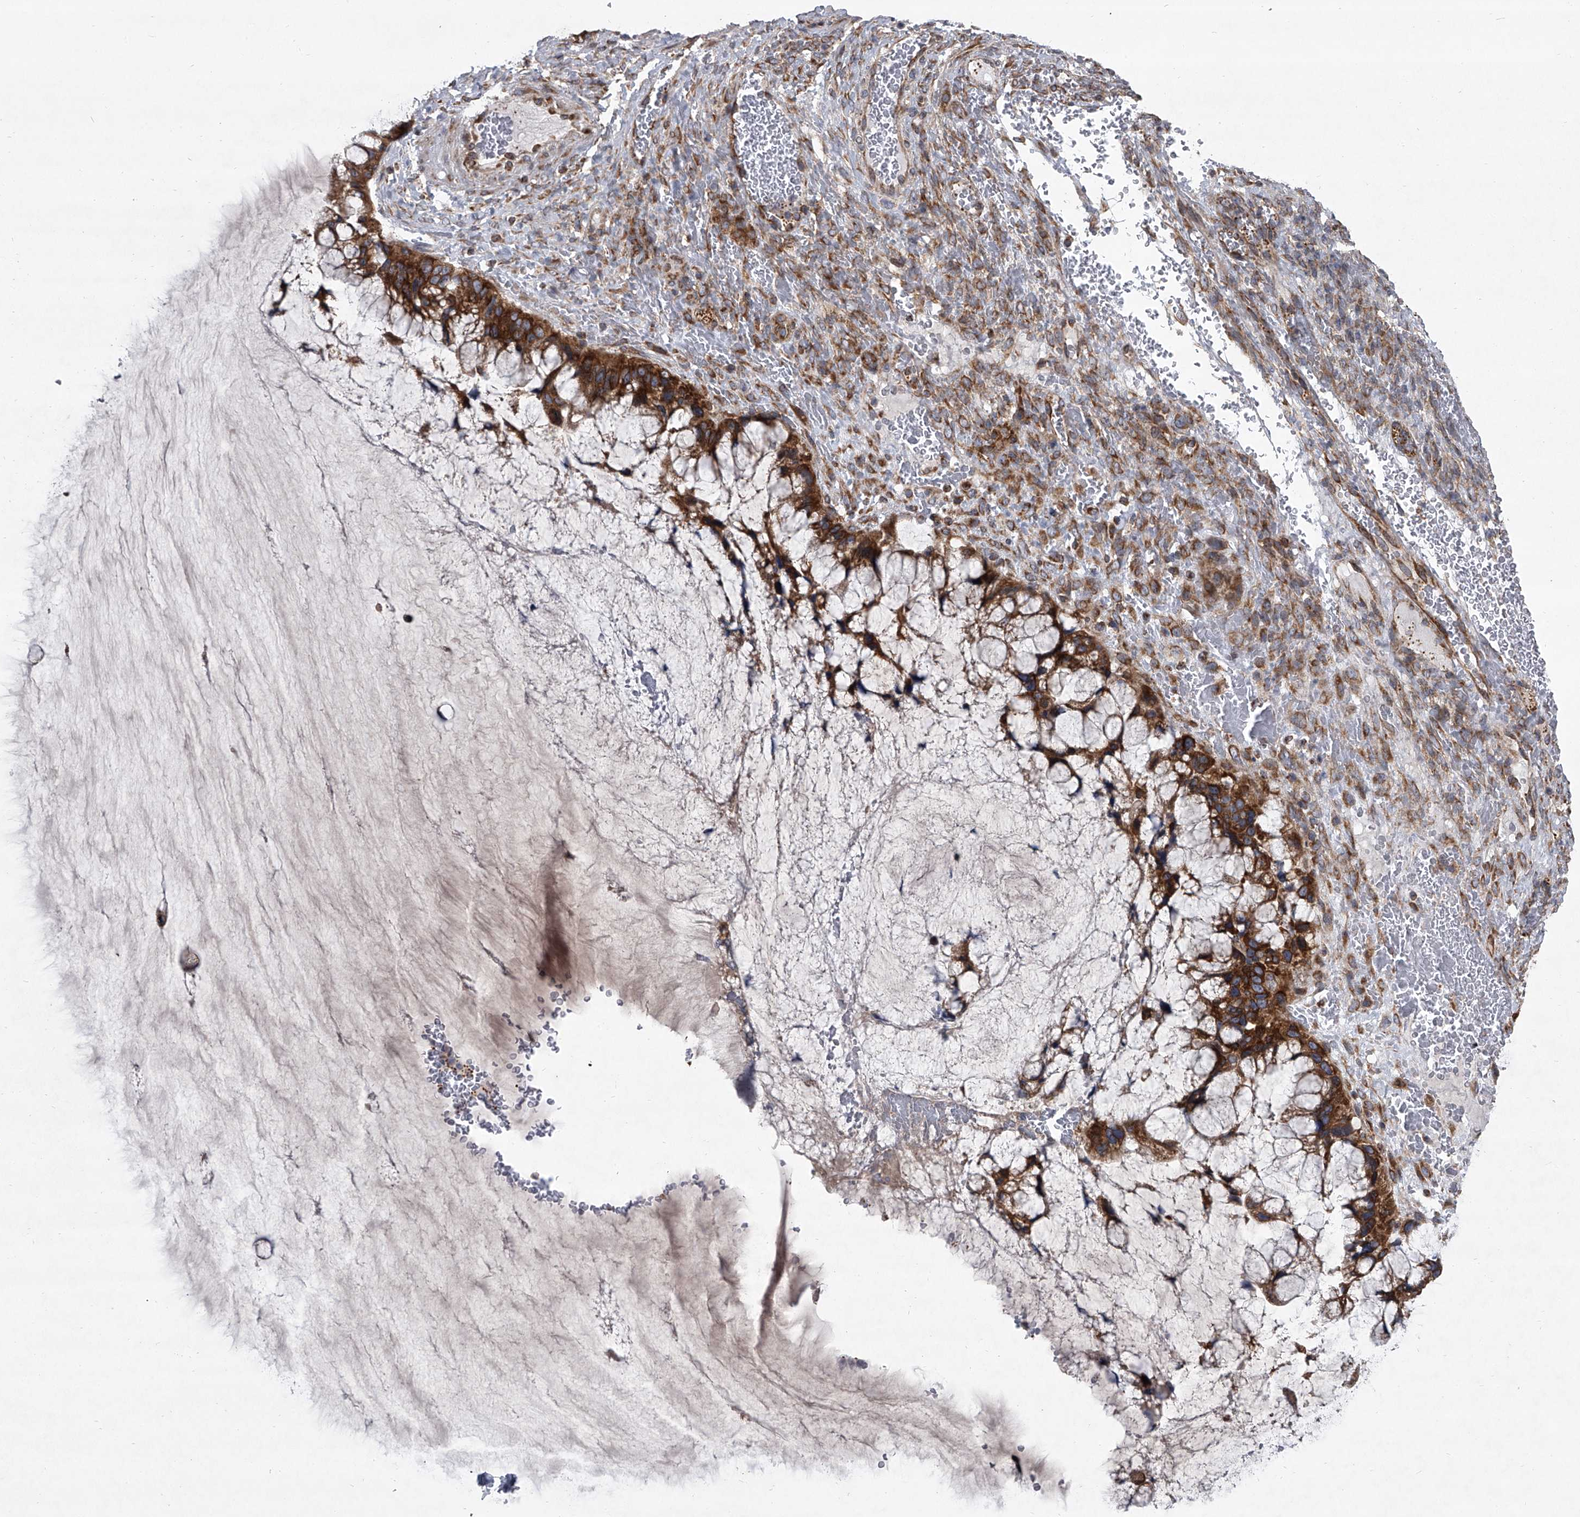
{"staining": {"intensity": "strong", "quantity": ">75%", "location": "cytoplasmic/membranous"}, "tissue": "ovarian cancer", "cell_type": "Tumor cells", "image_type": "cancer", "snomed": [{"axis": "morphology", "description": "Cystadenocarcinoma, mucinous, NOS"}, {"axis": "topography", "description": "Ovary"}], "caption": "Tumor cells reveal high levels of strong cytoplasmic/membranous expression in approximately >75% of cells in mucinous cystadenocarcinoma (ovarian).", "gene": "ZC3H15", "patient": {"sex": "female", "age": 37}}